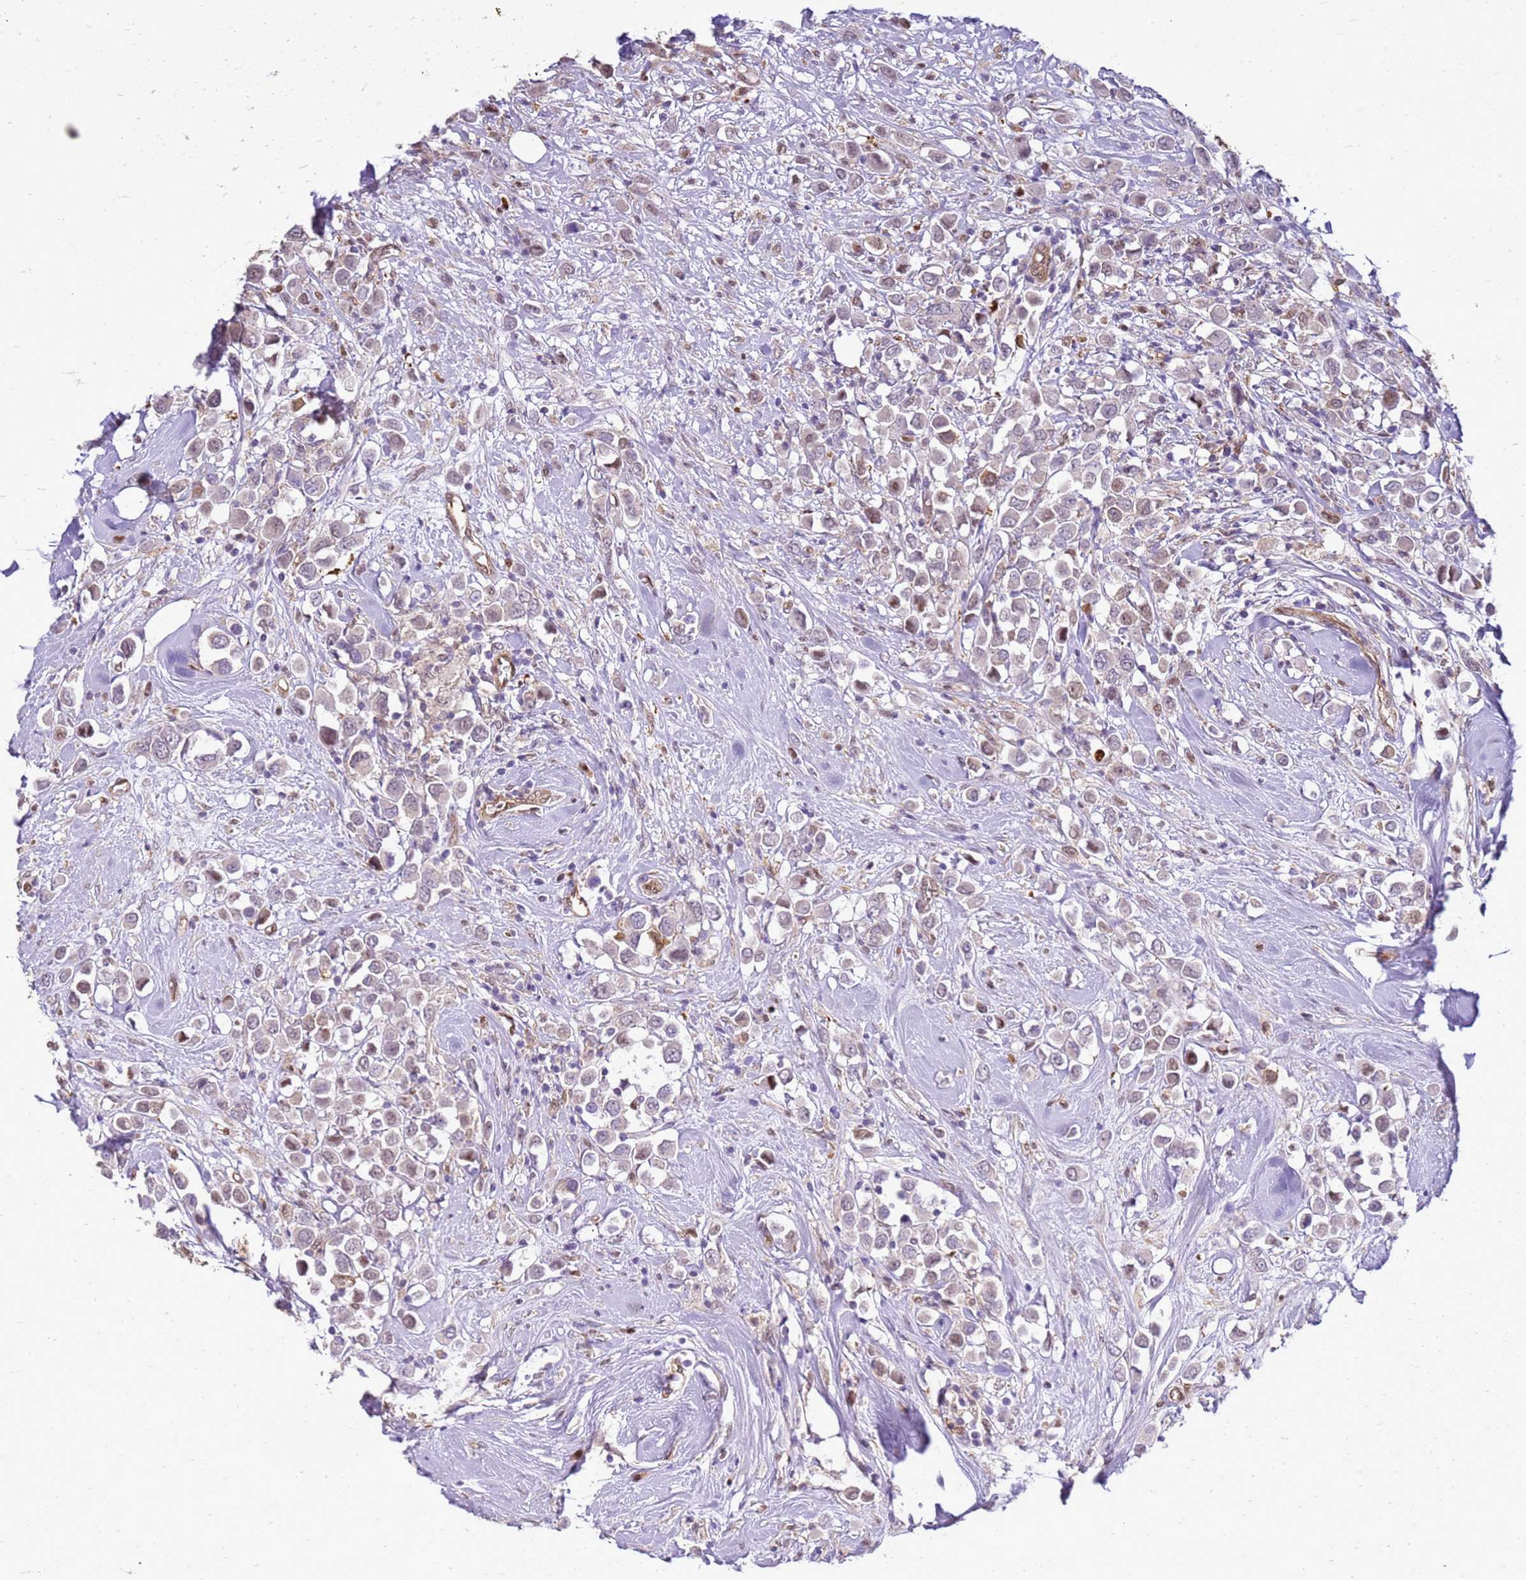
{"staining": {"intensity": "weak", "quantity": "<25%", "location": "nuclear"}, "tissue": "breast cancer", "cell_type": "Tumor cells", "image_type": "cancer", "snomed": [{"axis": "morphology", "description": "Duct carcinoma"}, {"axis": "topography", "description": "Breast"}], "caption": "A high-resolution photomicrograph shows immunohistochemistry (IHC) staining of breast cancer (infiltrating ductal carcinoma), which reveals no significant staining in tumor cells.", "gene": "YWHAE", "patient": {"sex": "female", "age": 61}}